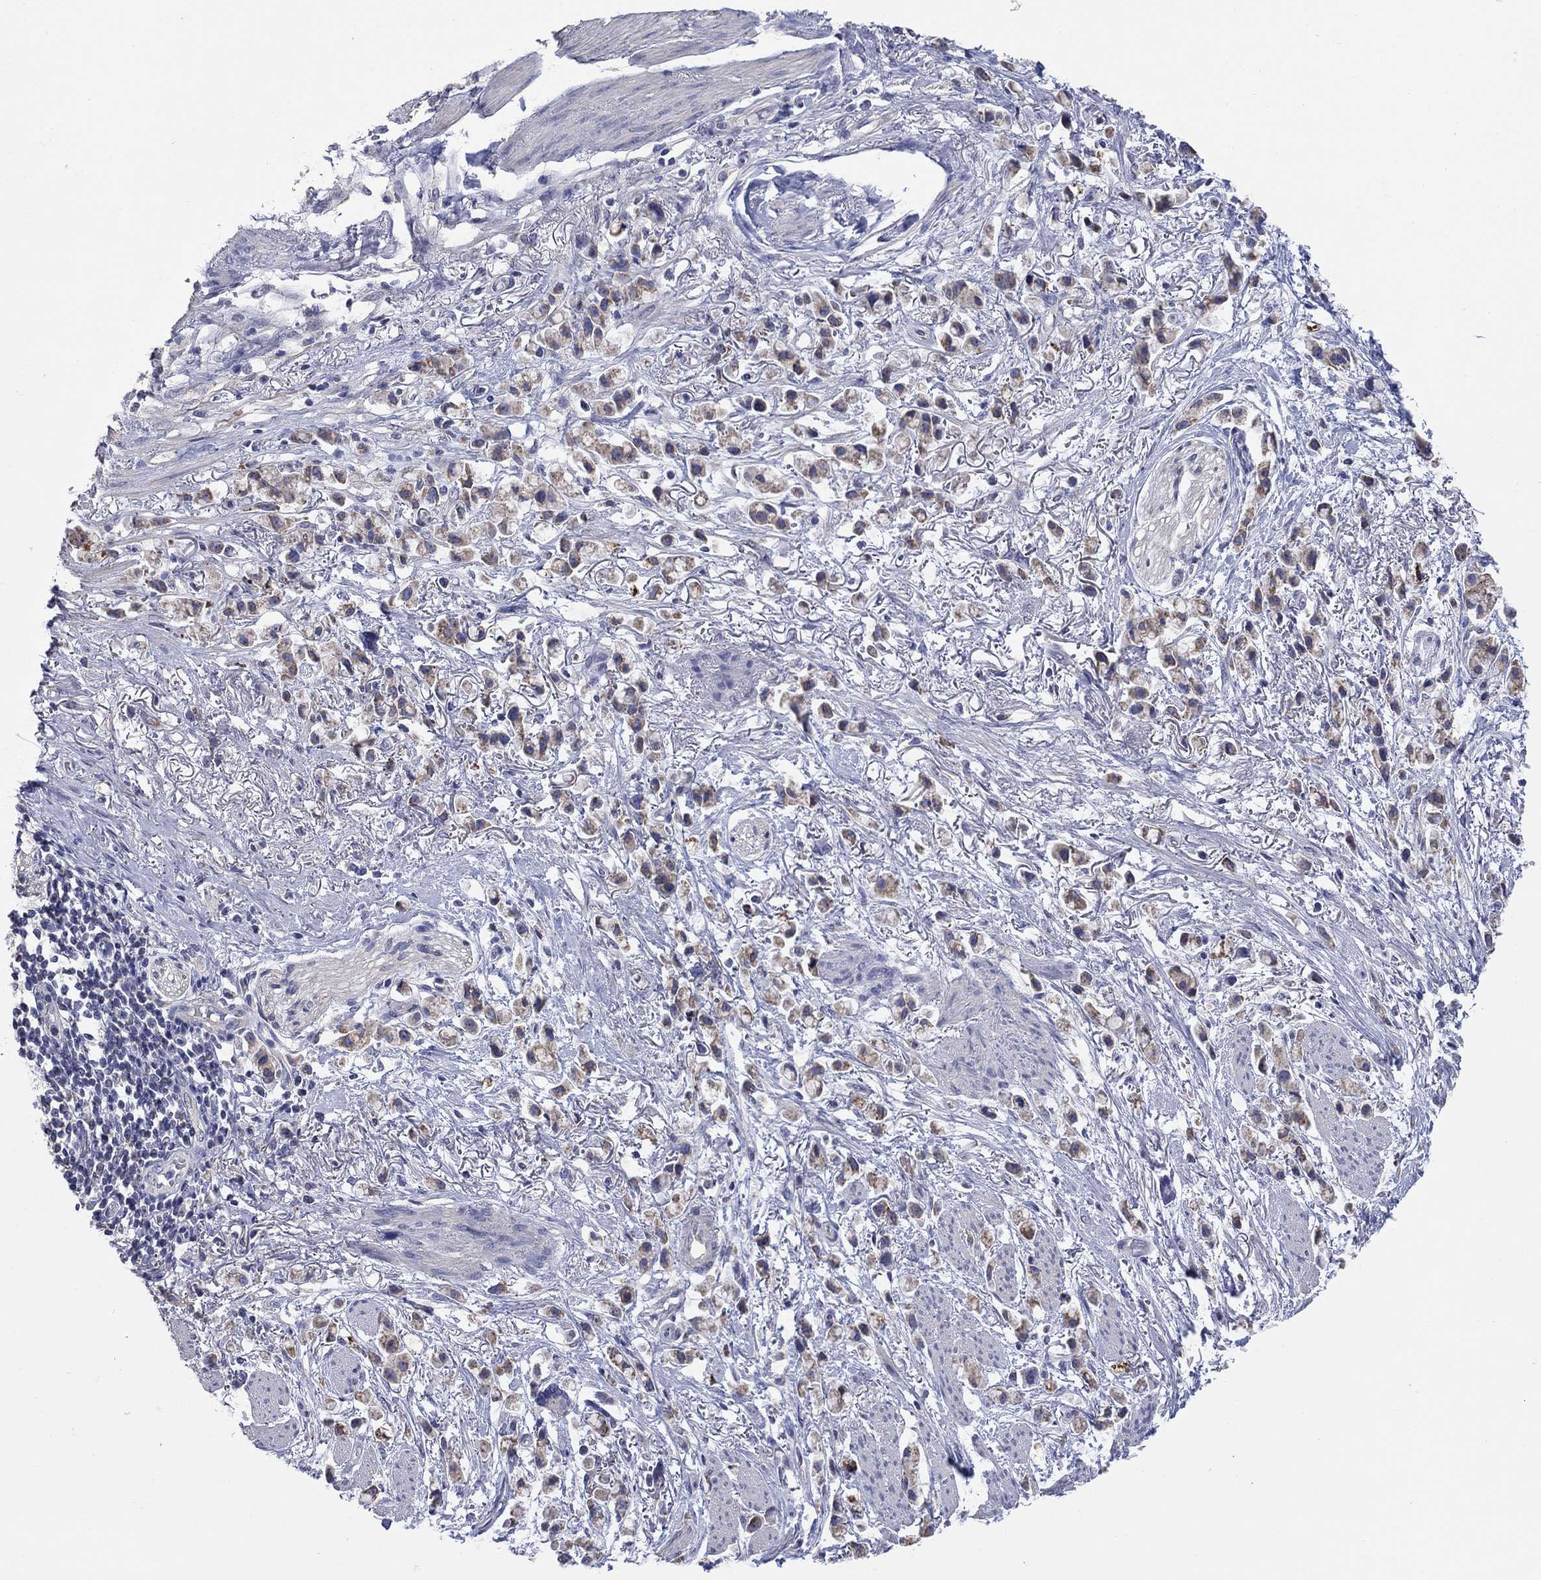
{"staining": {"intensity": "moderate", "quantity": ">75%", "location": "cytoplasmic/membranous"}, "tissue": "stomach cancer", "cell_type": "Tumor cells", "image_type": "cancer", "snomed": [{"axis": "morphology", "description": "Adenocarcinoma, NOS"}, {"axis": "topography", "description": "Stomach"}], "caption": "Immunohistochemistry of stomach adenocarcinoma exhibits medium levels of moderate cytoplasmic/membranous staining in approximately >75% of tumor cells.", "gene": "CLVS1", "patient": {"sex": "female", "age": 81}}